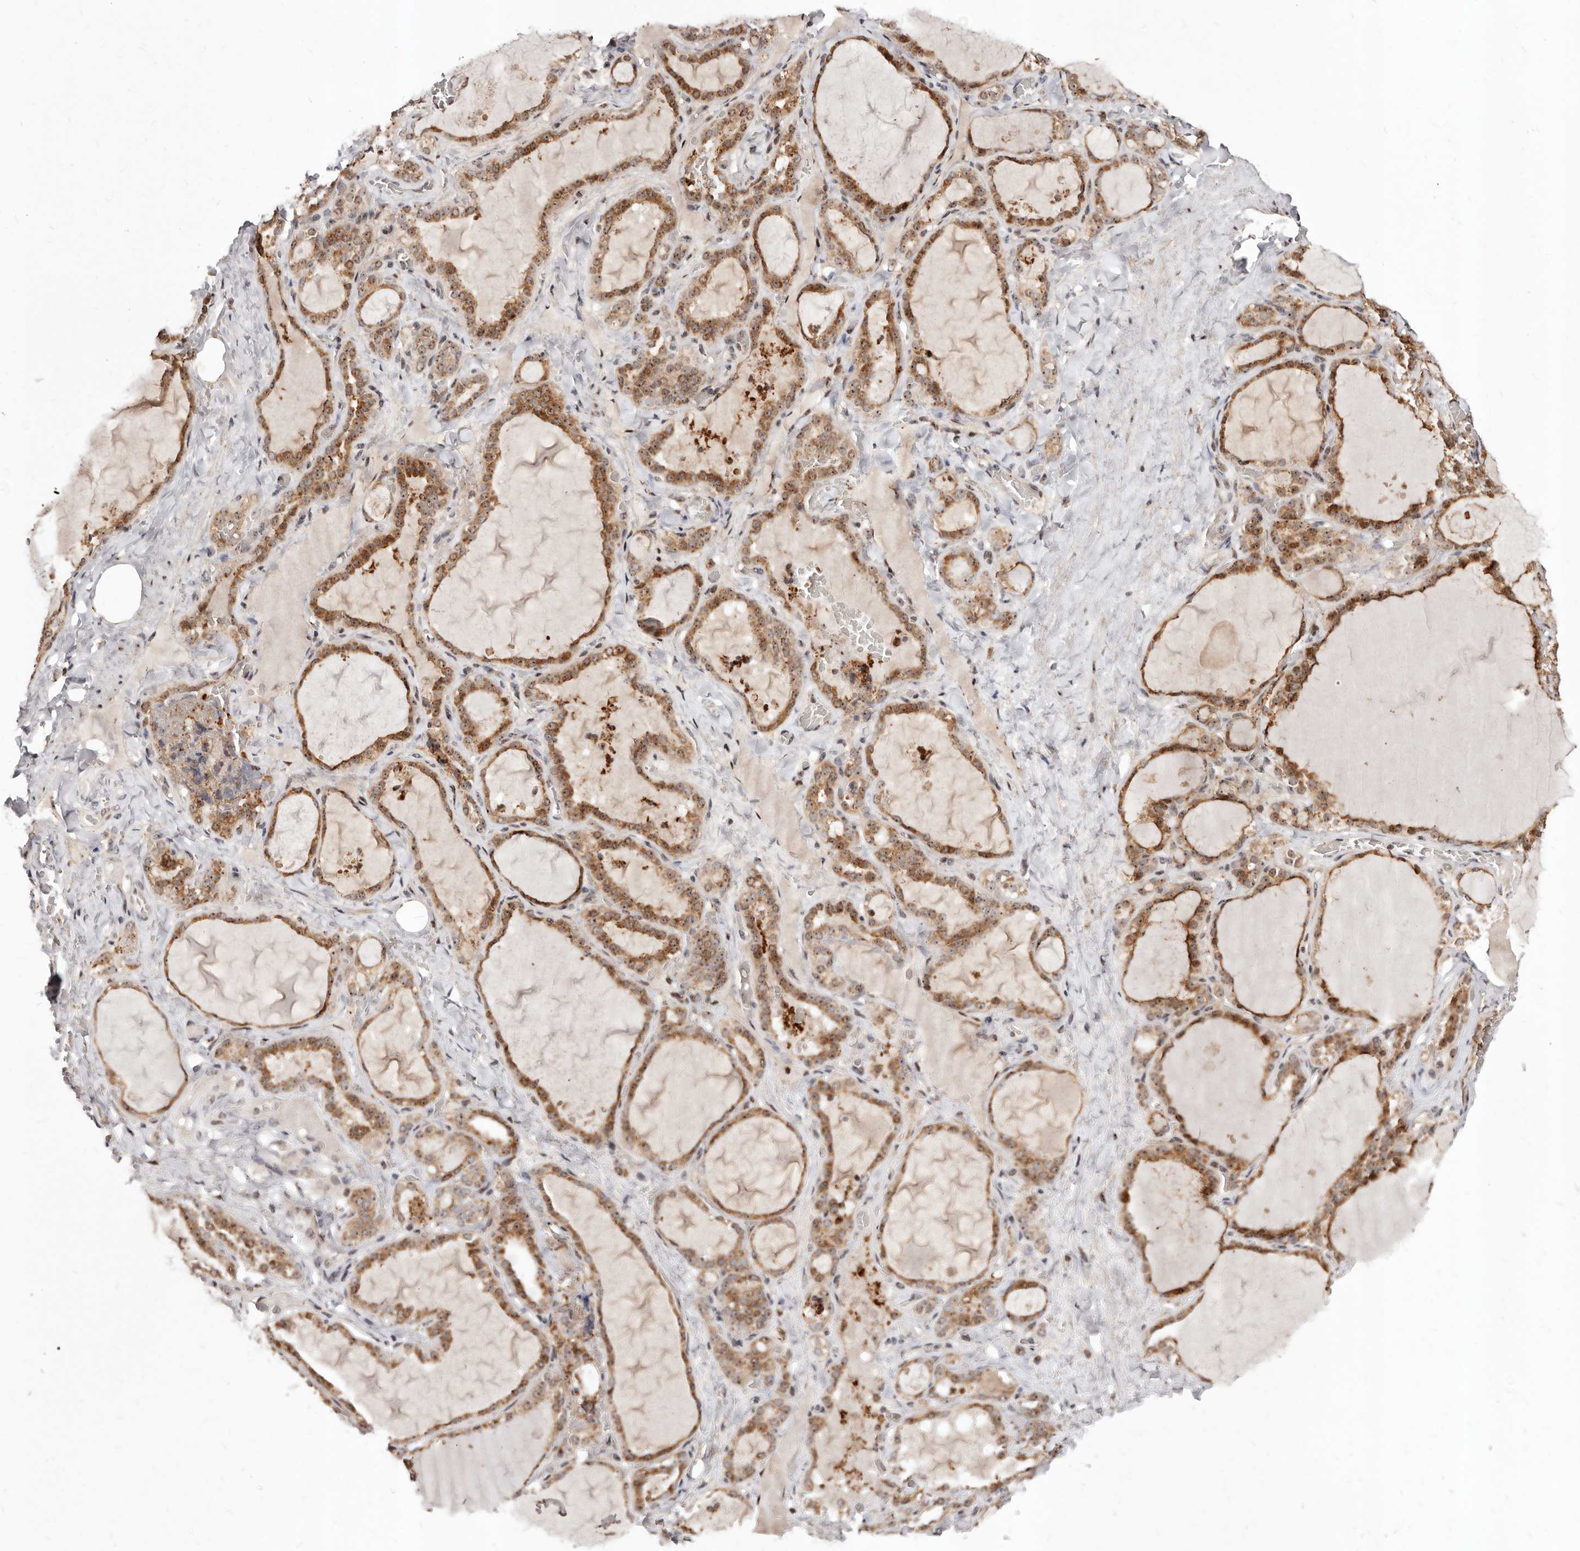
{"staining": {"intensity": "strong", "quantity": ">75%", "location": "cytoplasmic/membranous"}, "tissue": "thyroid gland", "cell_type": "Glandular cells", "image_type": "normal", "snomed": [{"axis": "morphology", "description": "Normal tissue, NOS"}, {"axis": "topography", "description": "Thyroid gland"}], "caption": "The immunohistochemical stain highlights strong cytoplasmic/membranous positivity in glandular cells of benign thyroid gland. (Stains: DAB in brown, nuclei in blue, Microscopy: brightfield microscopy at high magnification).", "gene": "APOL6", "patient": {"sex": "female", "age": 22}}